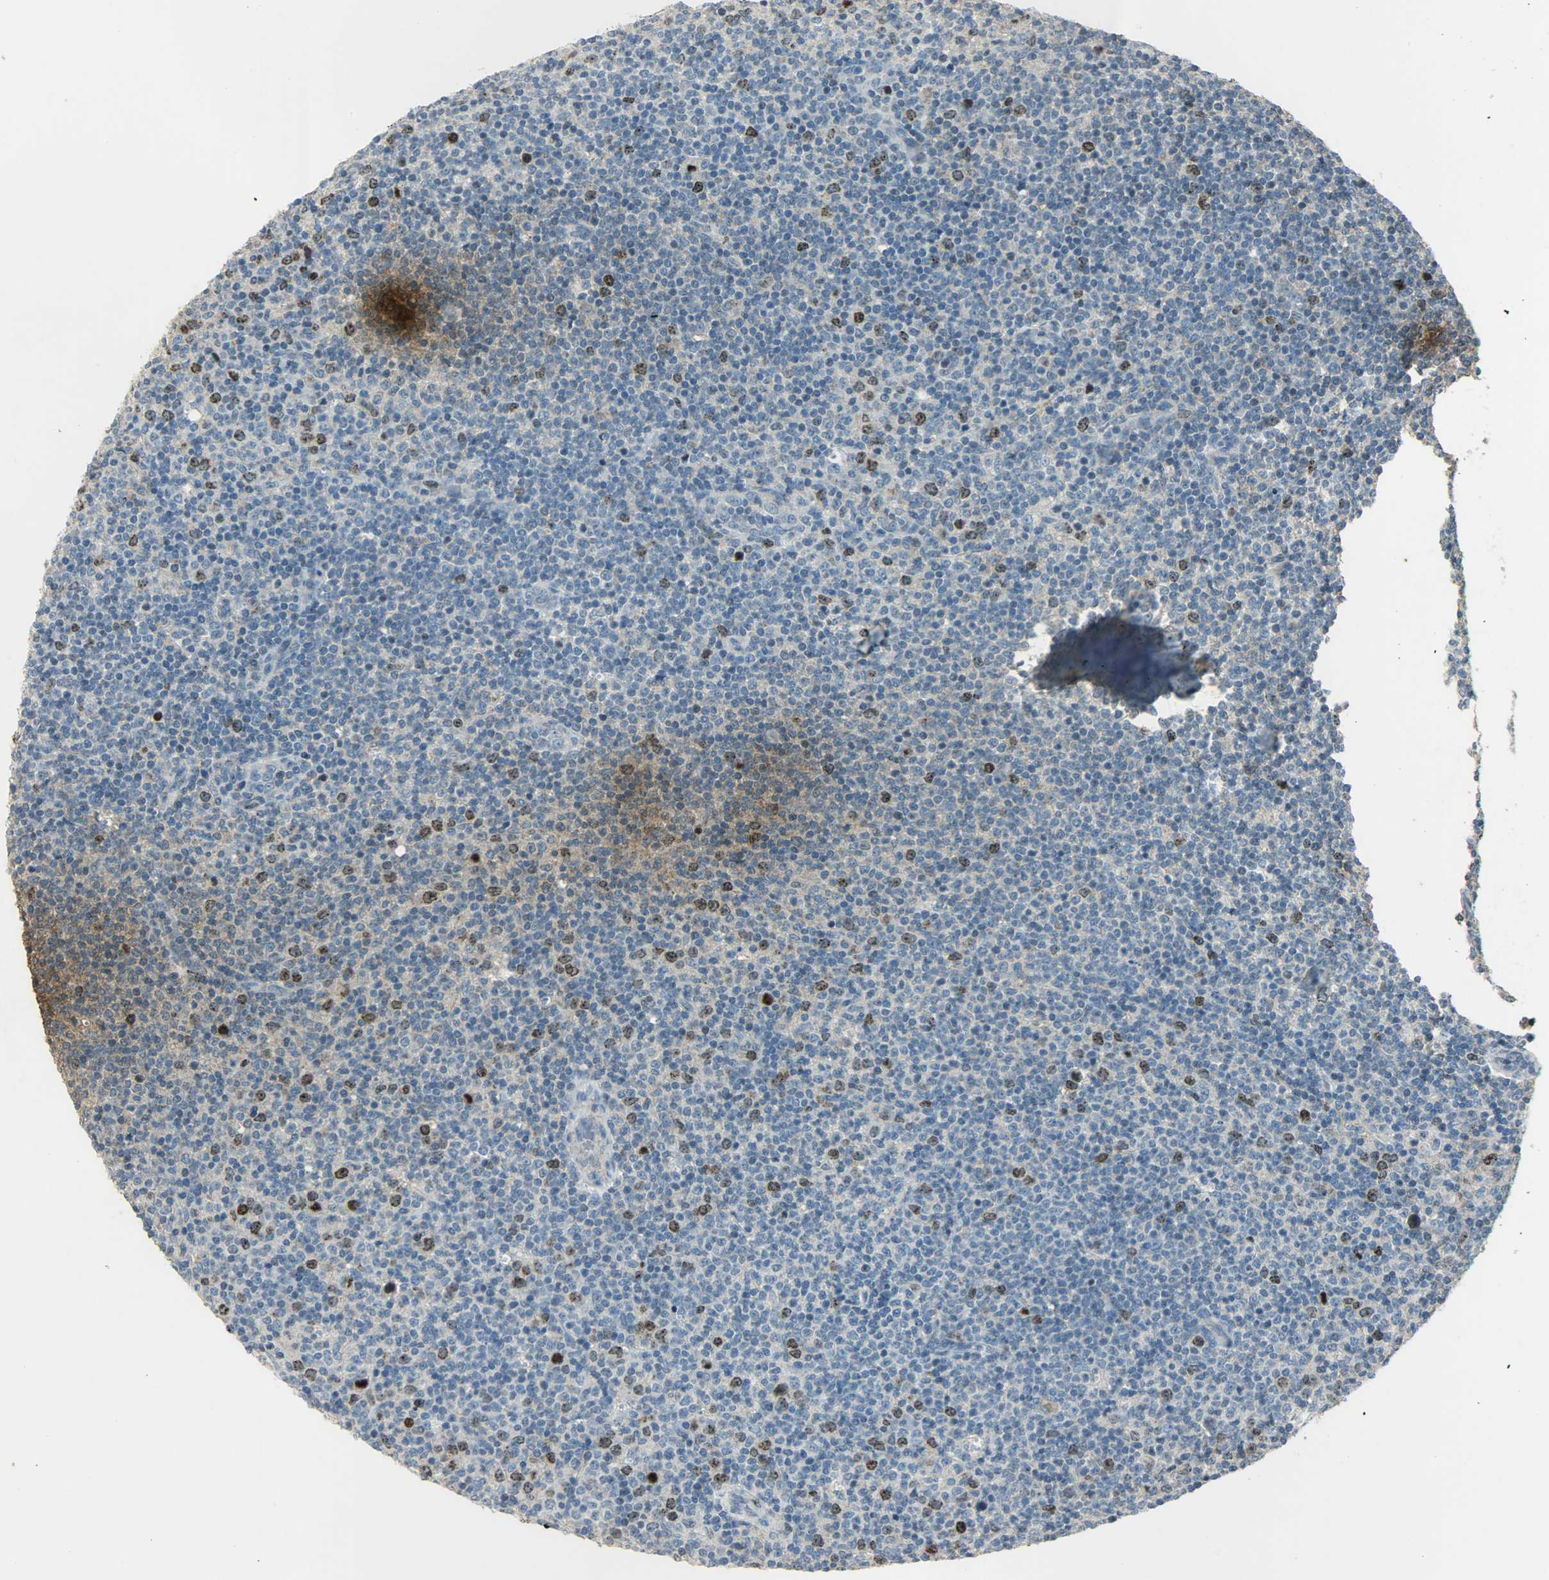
{"staining": {"intensity": "strong", "quantity": "25%-75%", "location": "nuclear"}, "tissue": "lymphoma", "cell_type": "Tumor cells", "image_type": "cancer", "snomed": [{"axis": "morphology", "description": "Malignant lymphoma, non-Hodgkin's type, Low grade"}, {"axis": "topography", "description": "Lymph node"}], "caption": "There is high levels of strong nuclear expression in tumor cells of lymphoma, as demonstrated by immunohistochemical staining (brown color).", "gene": "AURKB", "patient": {"sex": "male", "age": 70}}